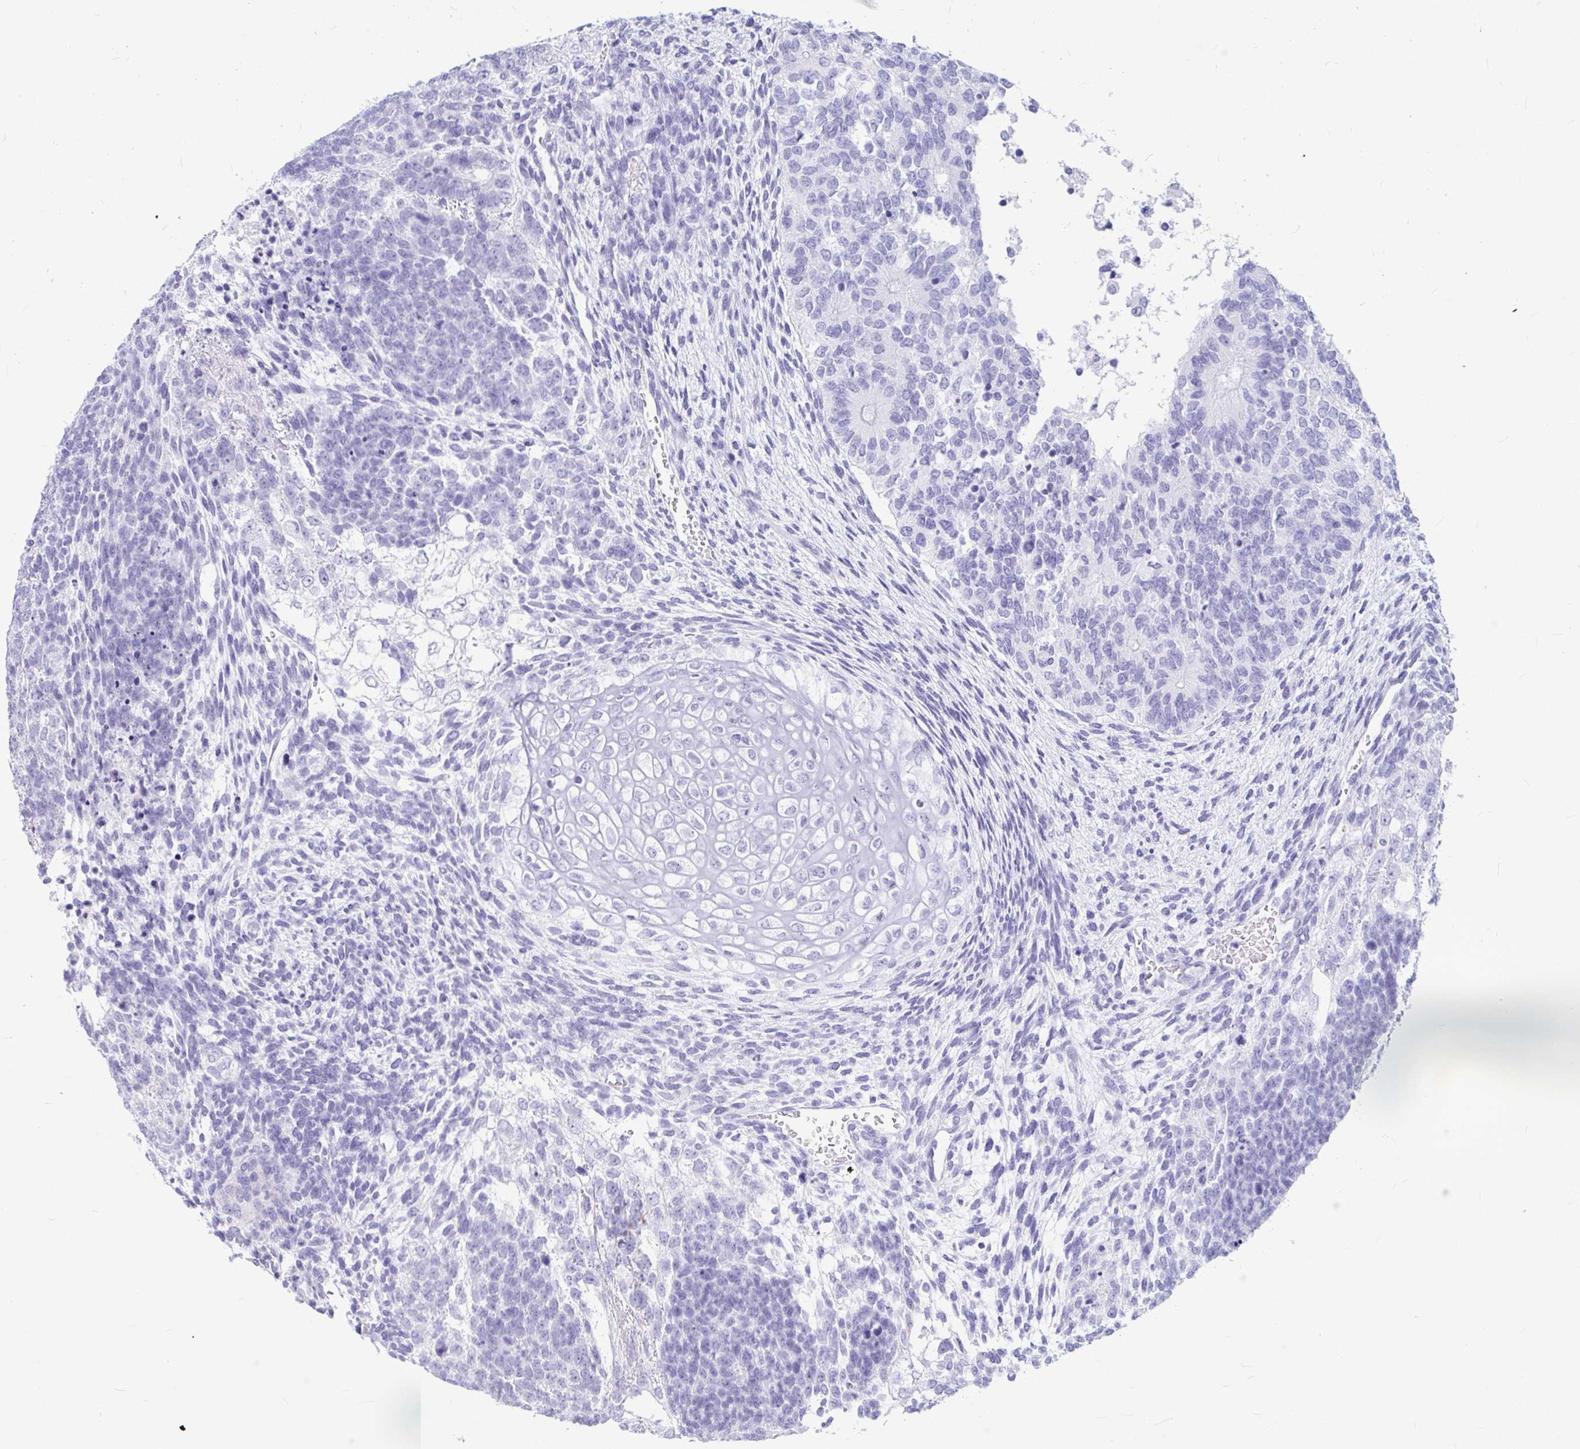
{"staining": {"intensity": "negative", "quantity": "none", "location": "none"}, "tissue": "testis cancer", "cell_type": "Tumor cells", "image_type": "cancer", "snomed": [{"axis": "morphology", "description": "Carcinoma, Embryonal, NOS"}, {"axis": "topography", "description": "Testis"}], "caption": "High power microscopy histopathology image of an immunohistochemistry (IHC) image of testis cancer, revealing no significant staining in tumor cells.", "gene": "OR5J2", "patient": {"sex": "male", "age": 23}}